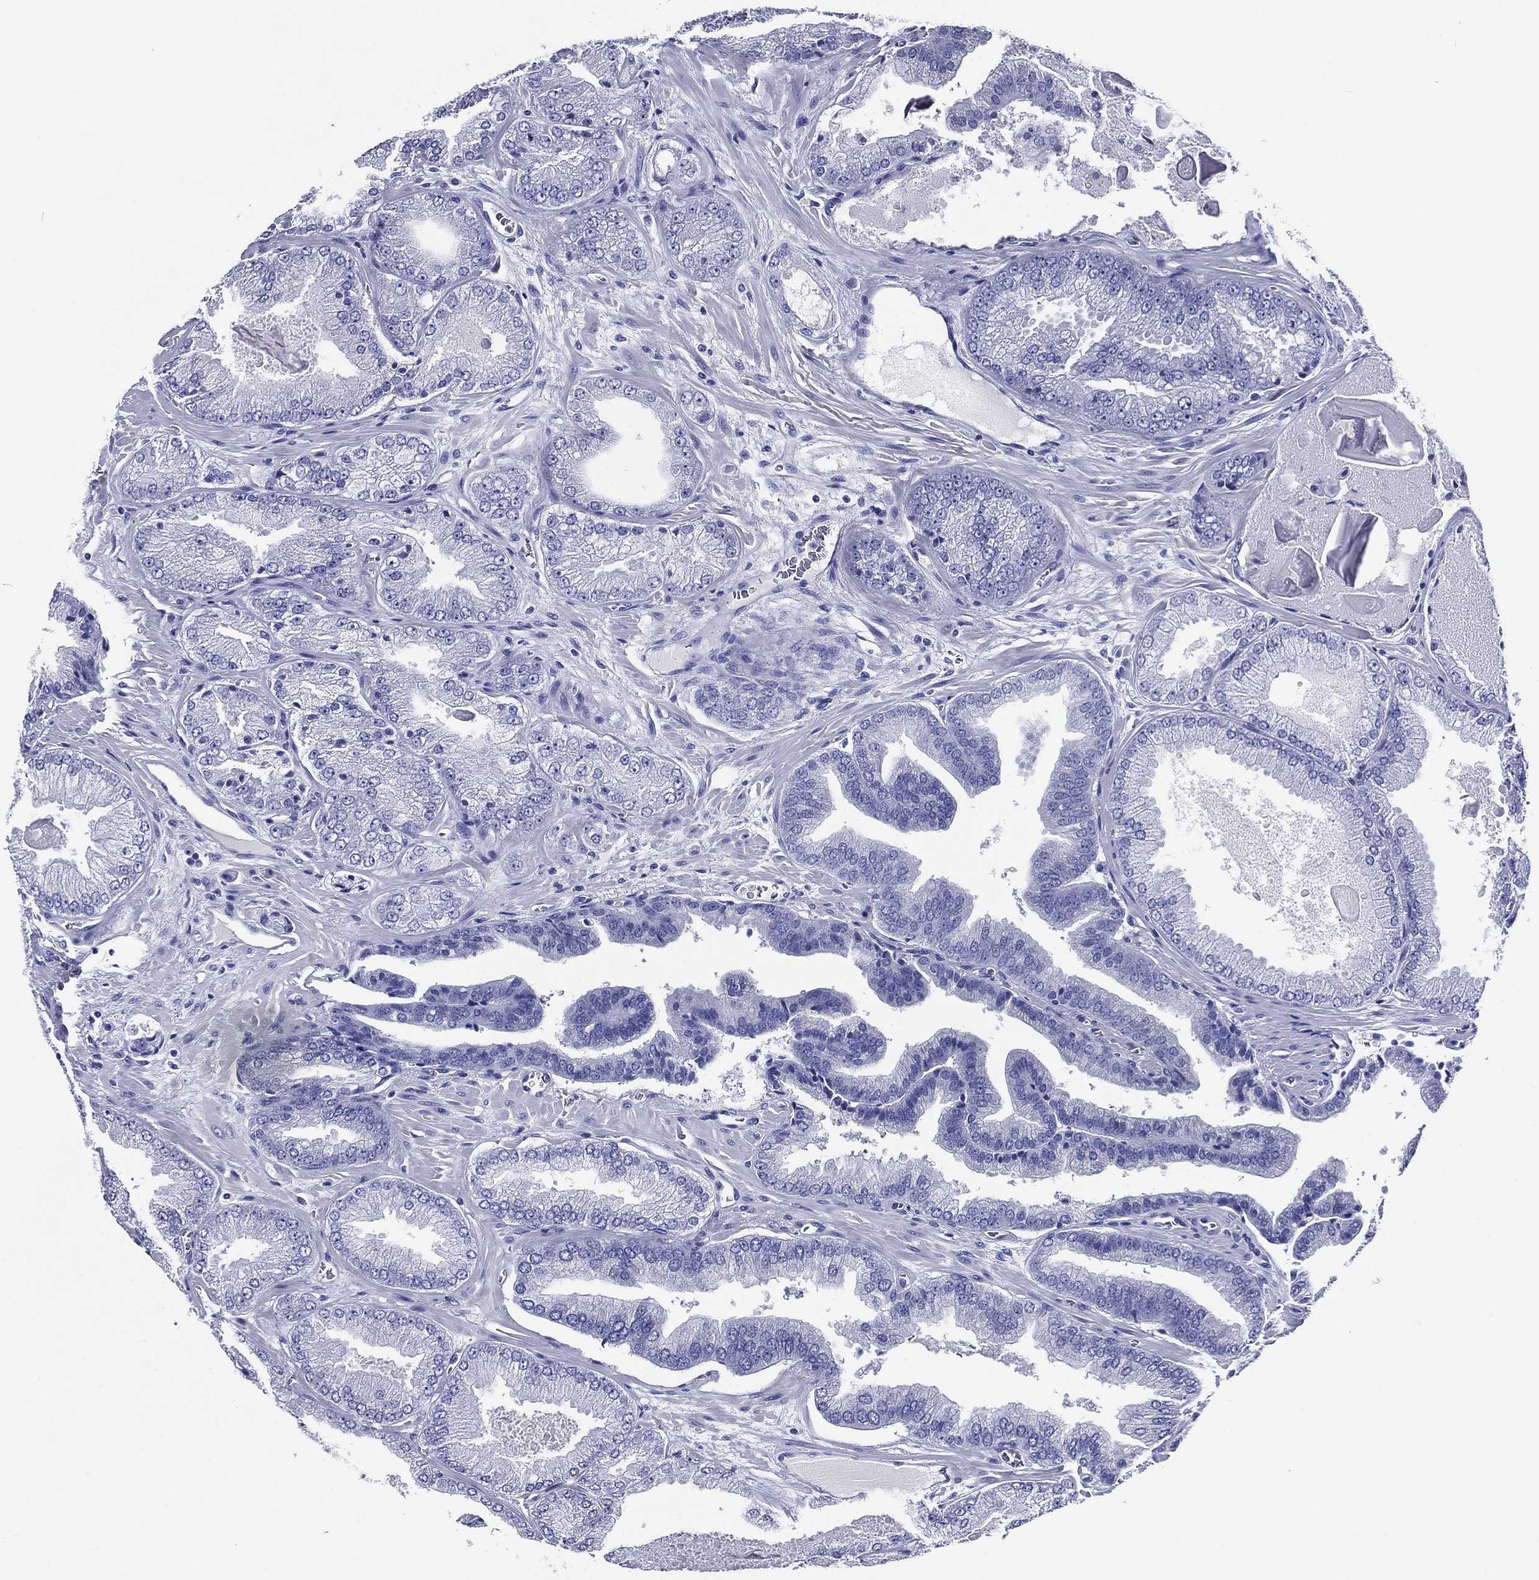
{"staining": {"intensity": "negative", "quantity": "none", "location": "none"}, "tissue": "prostate cancer", "cell_type": "Tumor cells", "image_type": "cancer", "snomed": [{"axis": "morphology", "description": "Adenocarcinoma, Low grade"}, {"axis": "topography", "description": "Prostate"}], "caption": "Immunohistochemical staining of prostate adenocarcinoma (low-grade) reveals no significant positivity in tumor cells.", "gene": "ACE2", "patient": {"sex": "male", "age": 72}}